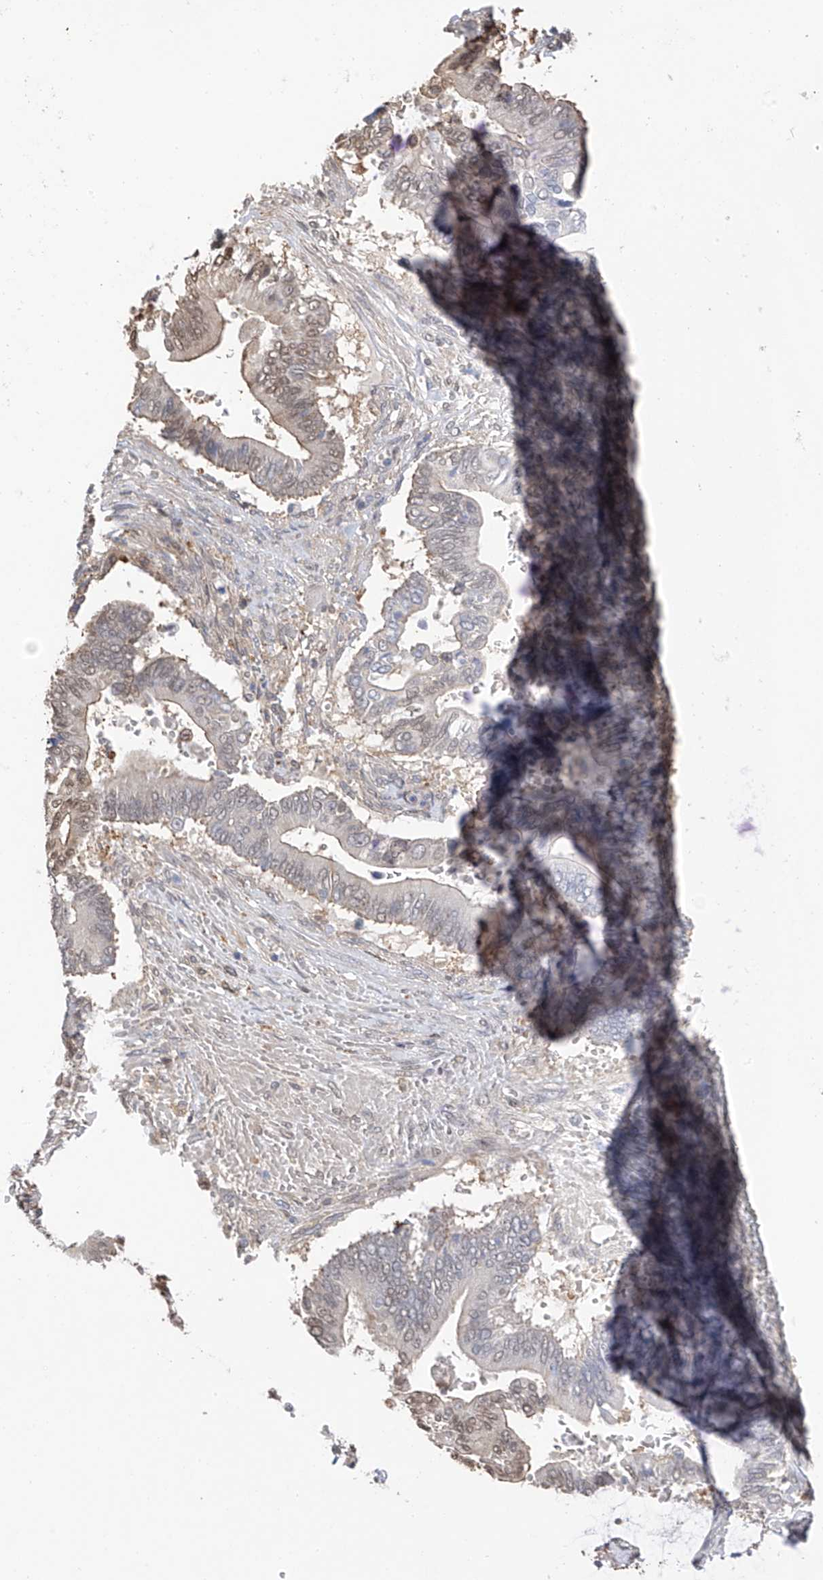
{"staining": {"intensity": "weak", "quantity": "25%-75%", "location": "nuclear"}, "tissue": "pancreatic cancer", "cell_type": "Tumor cells", "image_type": "cancer", "snomed": [{"axis": "morphology", "description": "Adenocarcinoma, NOS"}, {"axis": "topography", "description": "Pancreas"}], "caption": "High-magnification brightfield microscopy of adenocarcinoma (pancreatic) stained with DAB (brown) and counterstained with hematoxylin (blue). tumor cells exhibit weak nuclear expression is identified in about25%-75% of cells. (Brightfield microscopy of DAB IHC at high magnification).", "gene": "PMM1", "patient": {"sex": "male", "age": 68}}